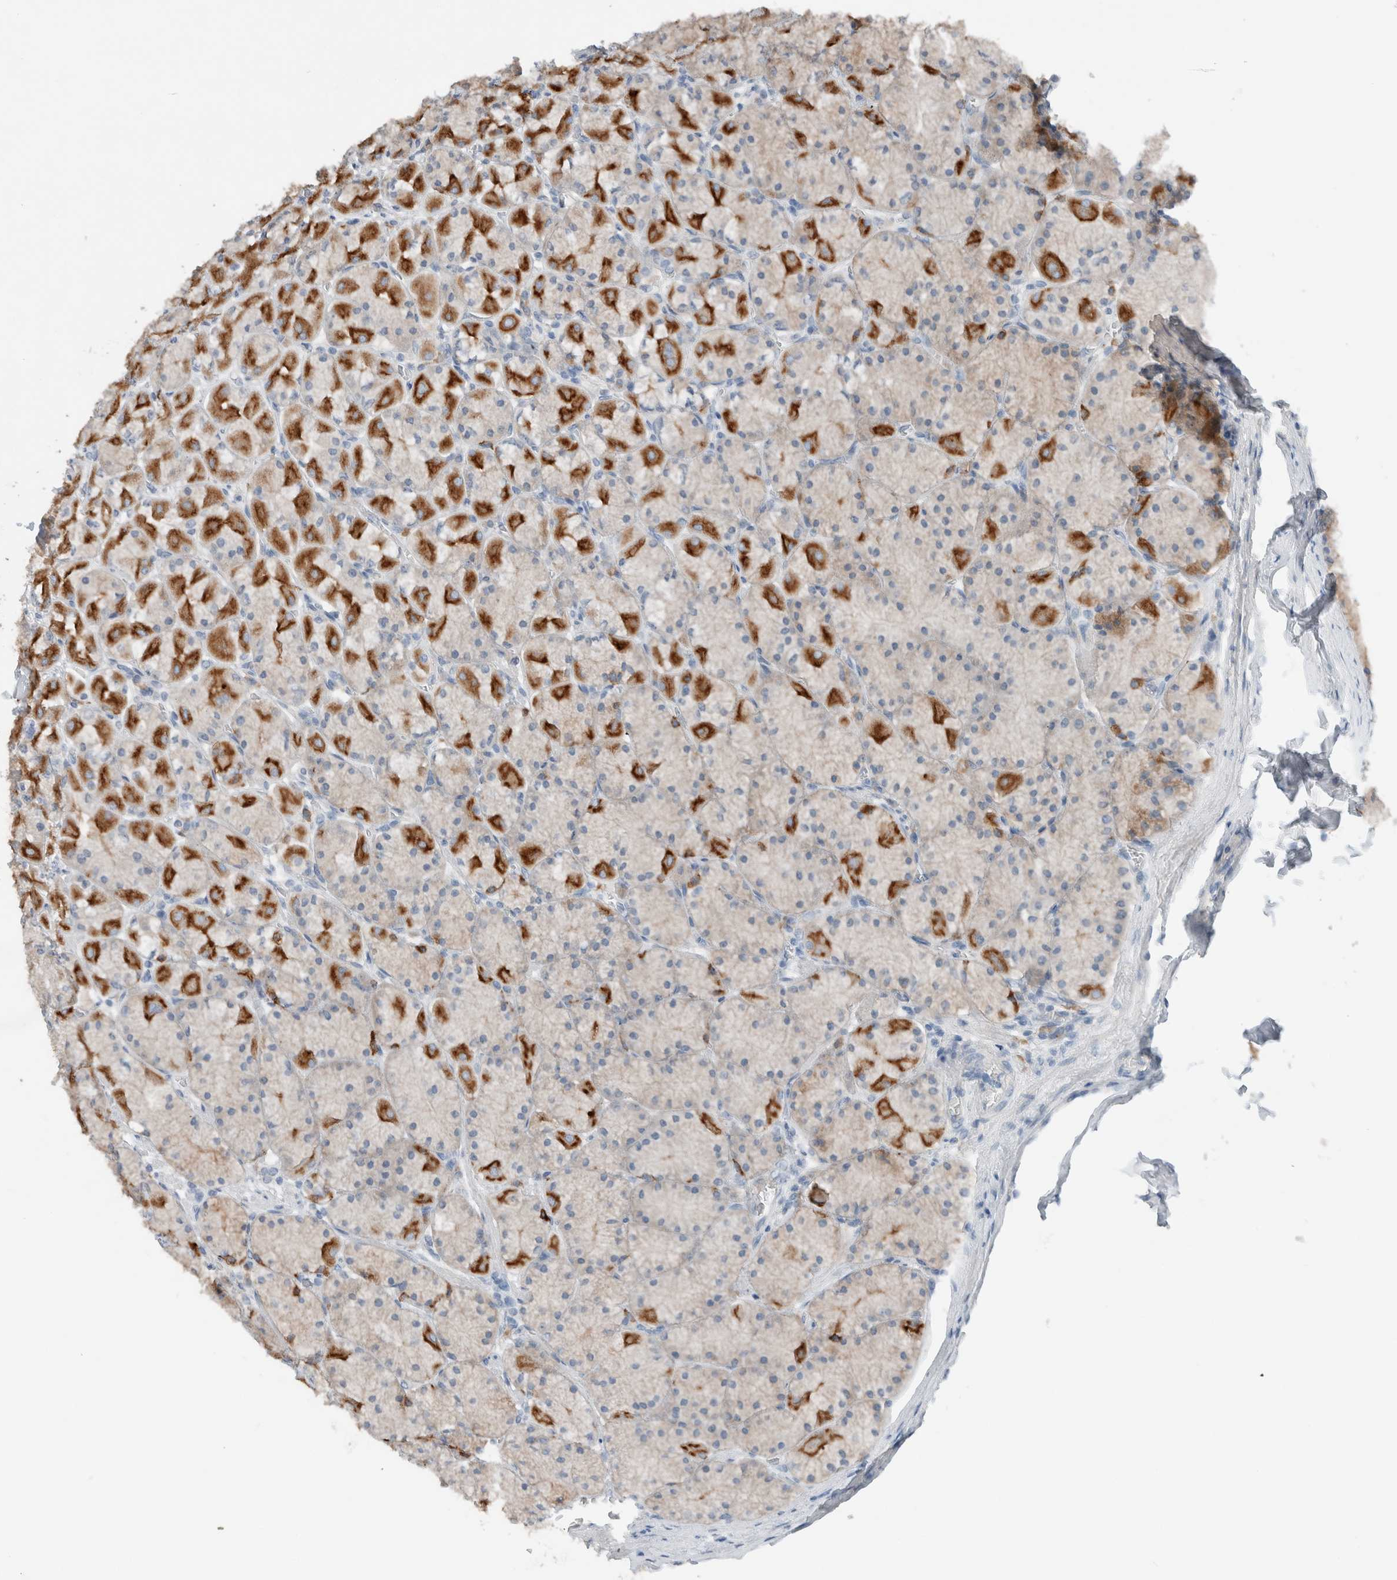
{"staining": {"intensity": "strong", "quantity": "<25%", "location": "cytoplasmic/membranous"}, "tissue": "stomach", "cell_type": "Glandular cells", "image_type": "normal", "snomed": [{"axis": "morphology", "description": "Normal tissue, NOS"}, {"axis": "topography", "description": "Stomach, upper"}], "caption": "Protein analysis of normal stomach demonstrates strong cytoplasmic/membranous staining in about <25% of glandular cells. (Brightfield microscopy of DAB IHC at high magnification).", "gene": "DUOX1", "patient": {"sex": "female", "age": 56}}